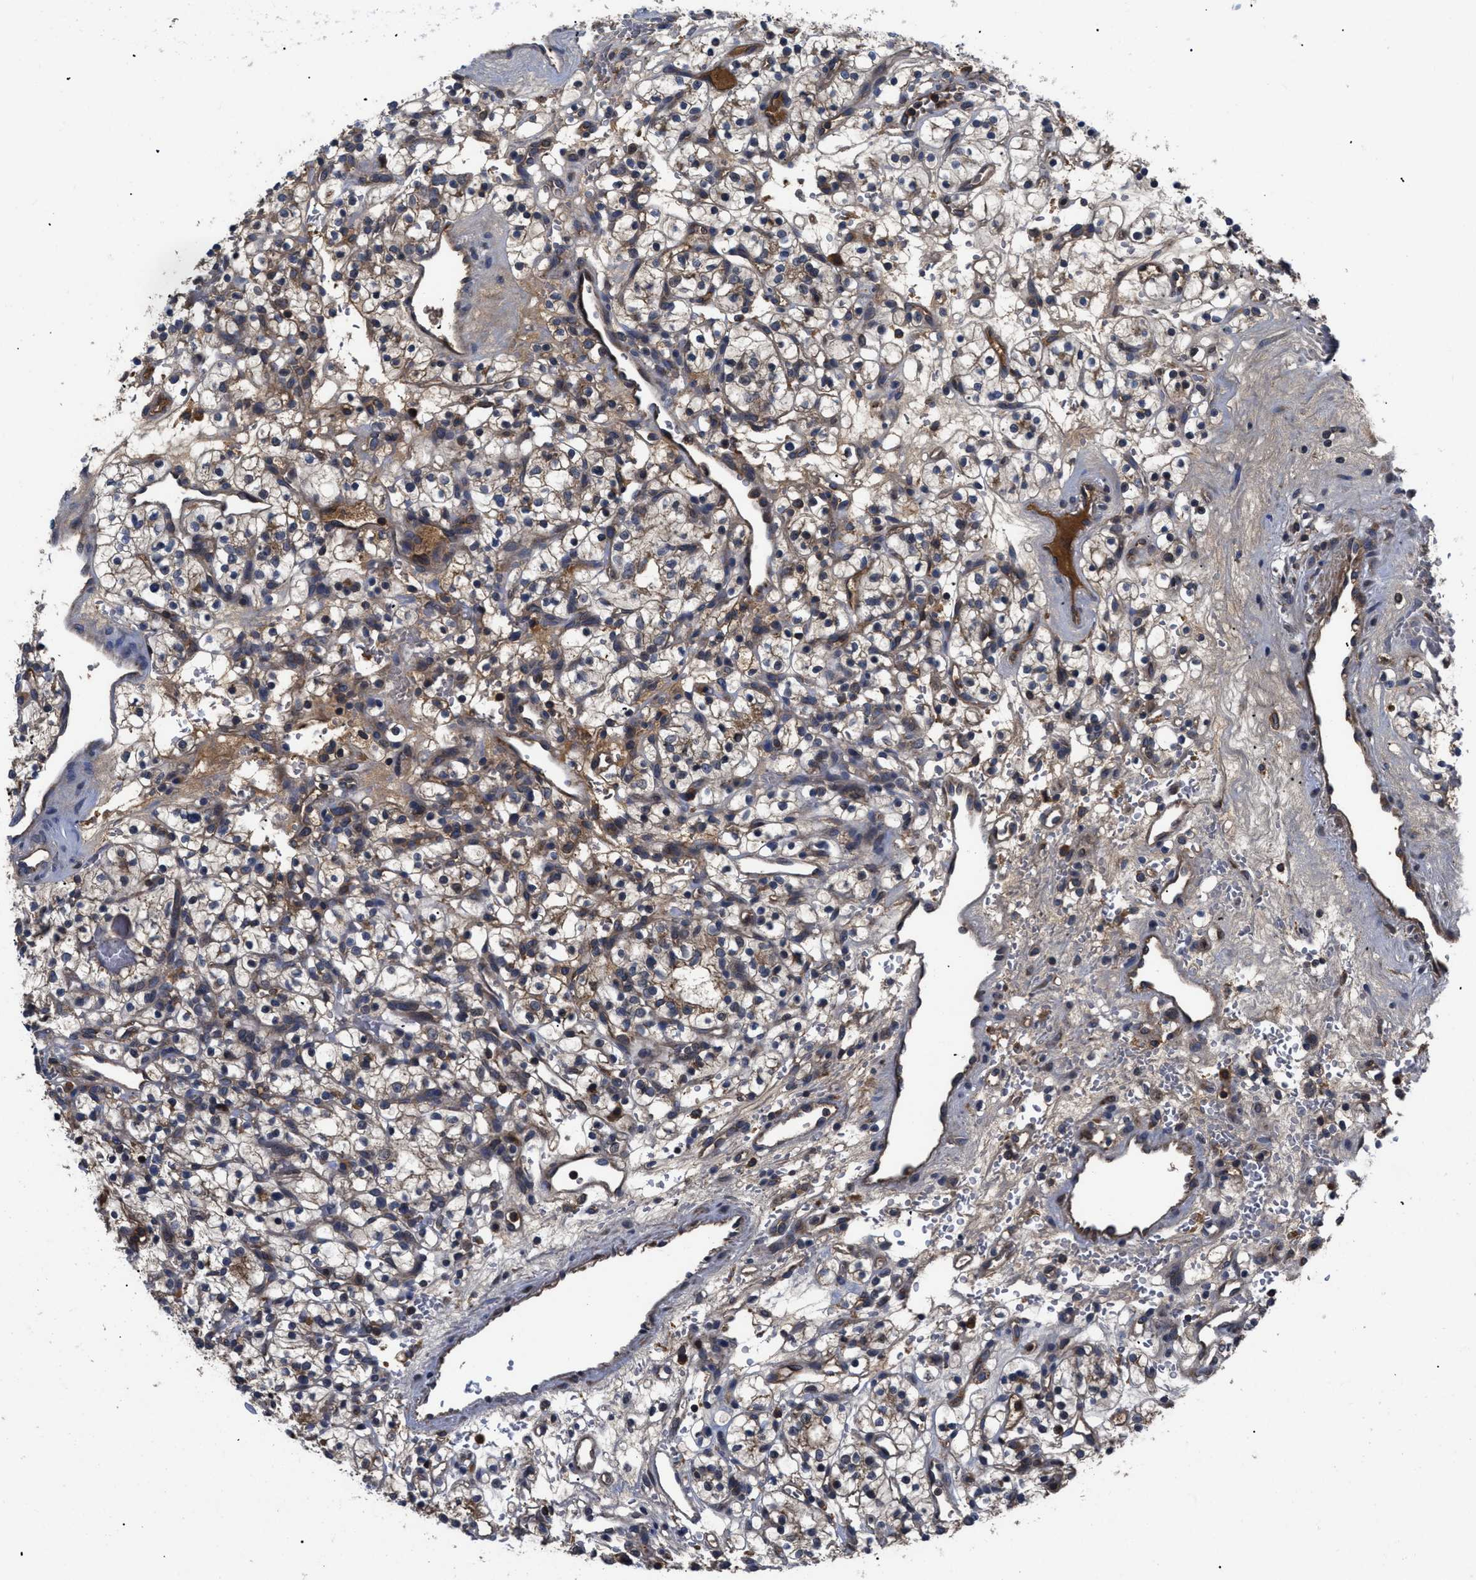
{"staining": {"intensity": "weak", "quantity": ">75%", "location": "cytoplasmic/membranous"}, "tissue": "renal cancer", "cell_type": "Tumor cells", "image_type": "cancer", "snomed": [{"axis": "morphology", "description": "Adenocarcinoma, NOS"}, {"axis": "topography", "description": "Kidney"}], "caption": "Protein staining of adenocarcinoma (renal) tissue shows weak cytoplasmic/membranous staining in approximately >75% of tumor cells. (Stains: DAB in brown, nuclei in blue, Microscopy: brightfield microscopy at high magnification).", "gene": "LRRC3", "patient": {"sex": "female", "age": 57}}